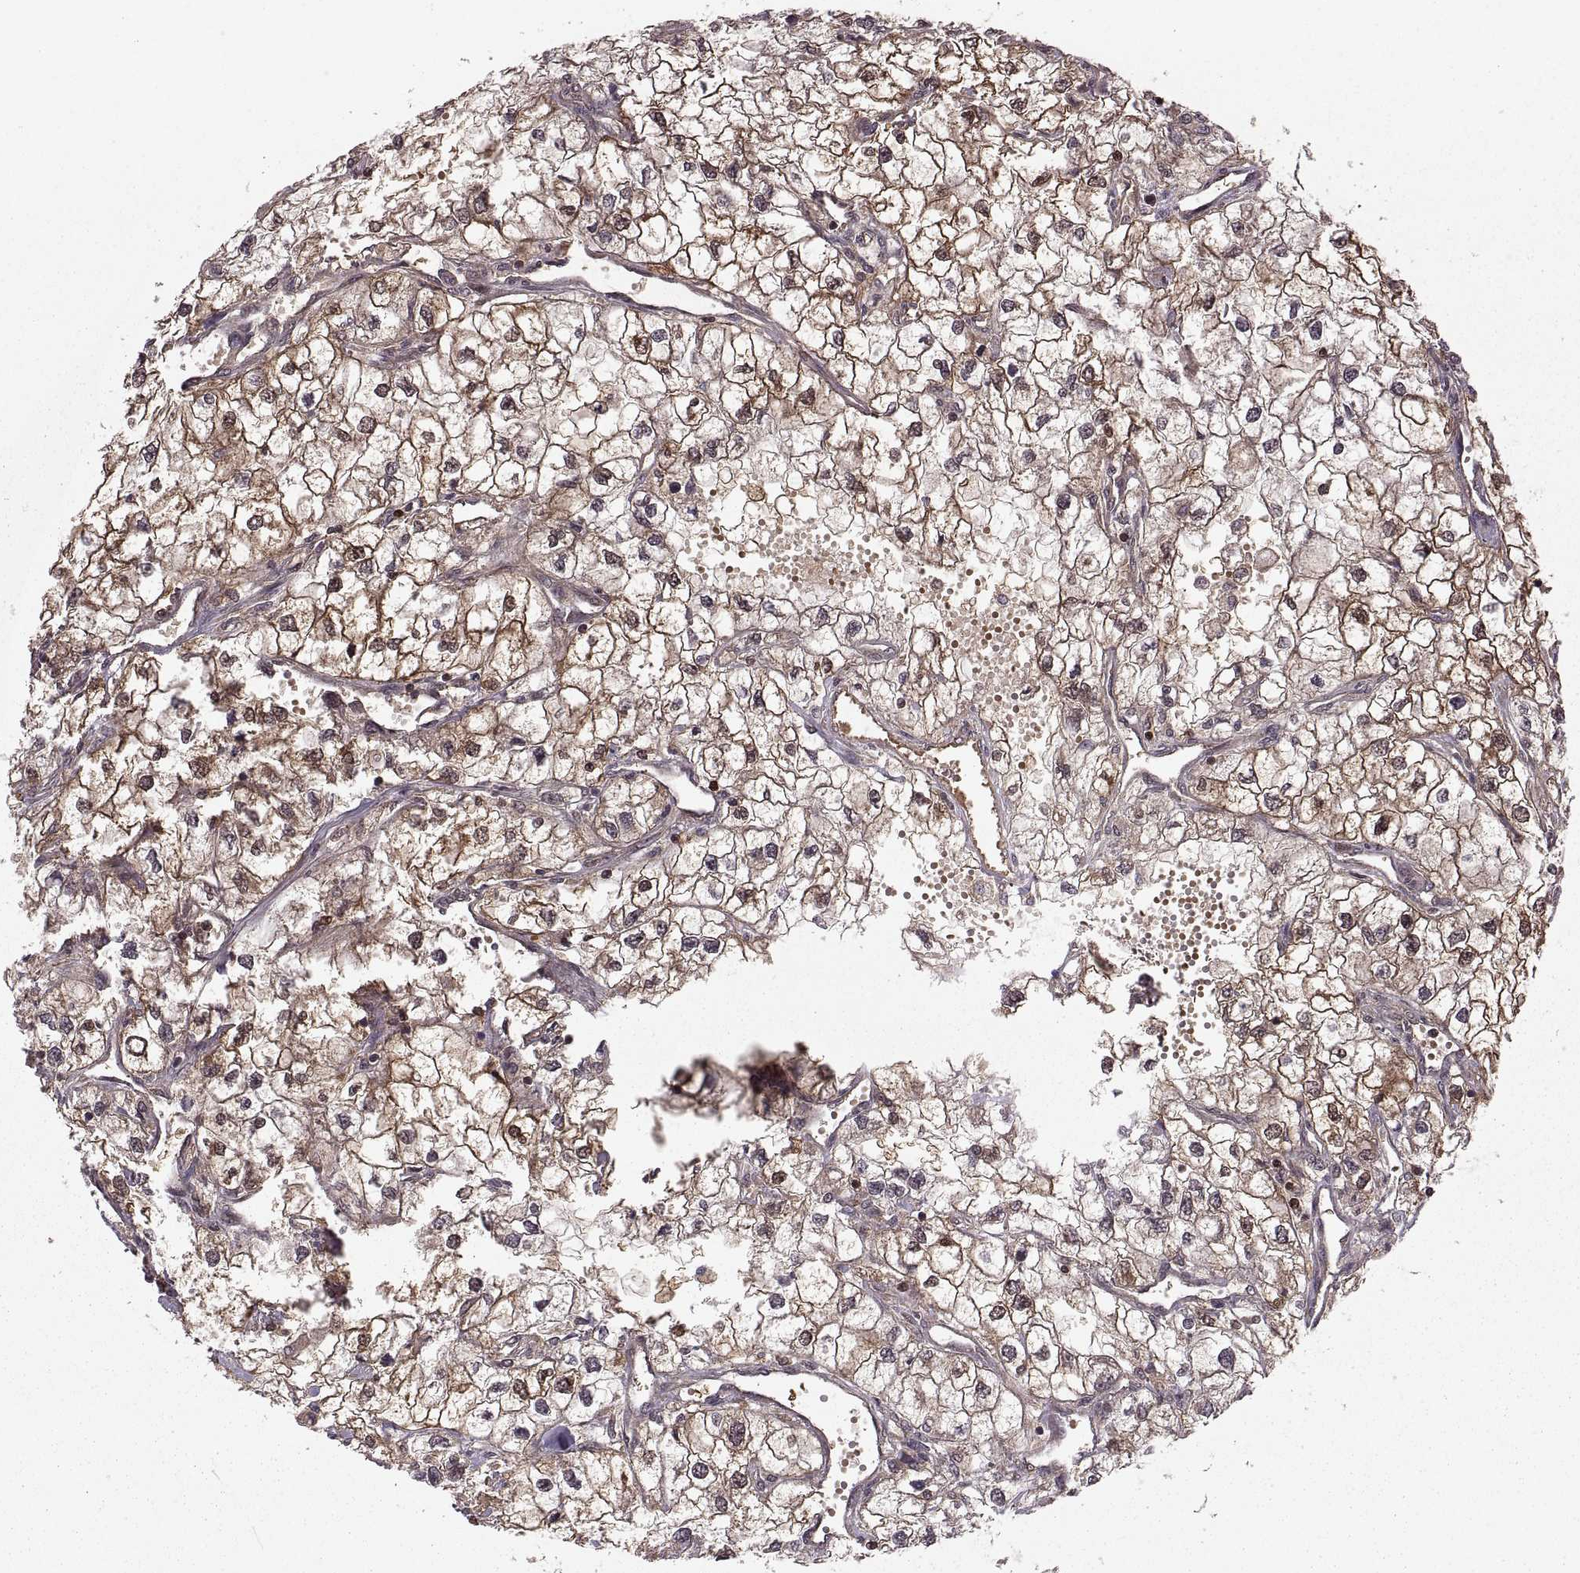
{"staining": {"intensity": "strong", "quantity": ">75%", "location": "cytoplasmic/membranous,nuclear"}, "tissue": "renal cancer", "cell_type": "Tumor cells", "image_type": "cancer", "snomed": [{"axis": "morphology", "description": "Adenocarcinoma, NOS"}, {"axis": "topography", "description": "Kidney"}], "caption": "The histopathology image shows immunohistochemical staining of renal adenocarcinoma. There is strong cytoplasmic/membranous and nuclear positivity is present in about >75% of tumor cells. (brown staining indicates protein expression, while blue staining denotes nuclei).", "gene": "DEDD", "patient": {"sex": "male", "age": 59}}